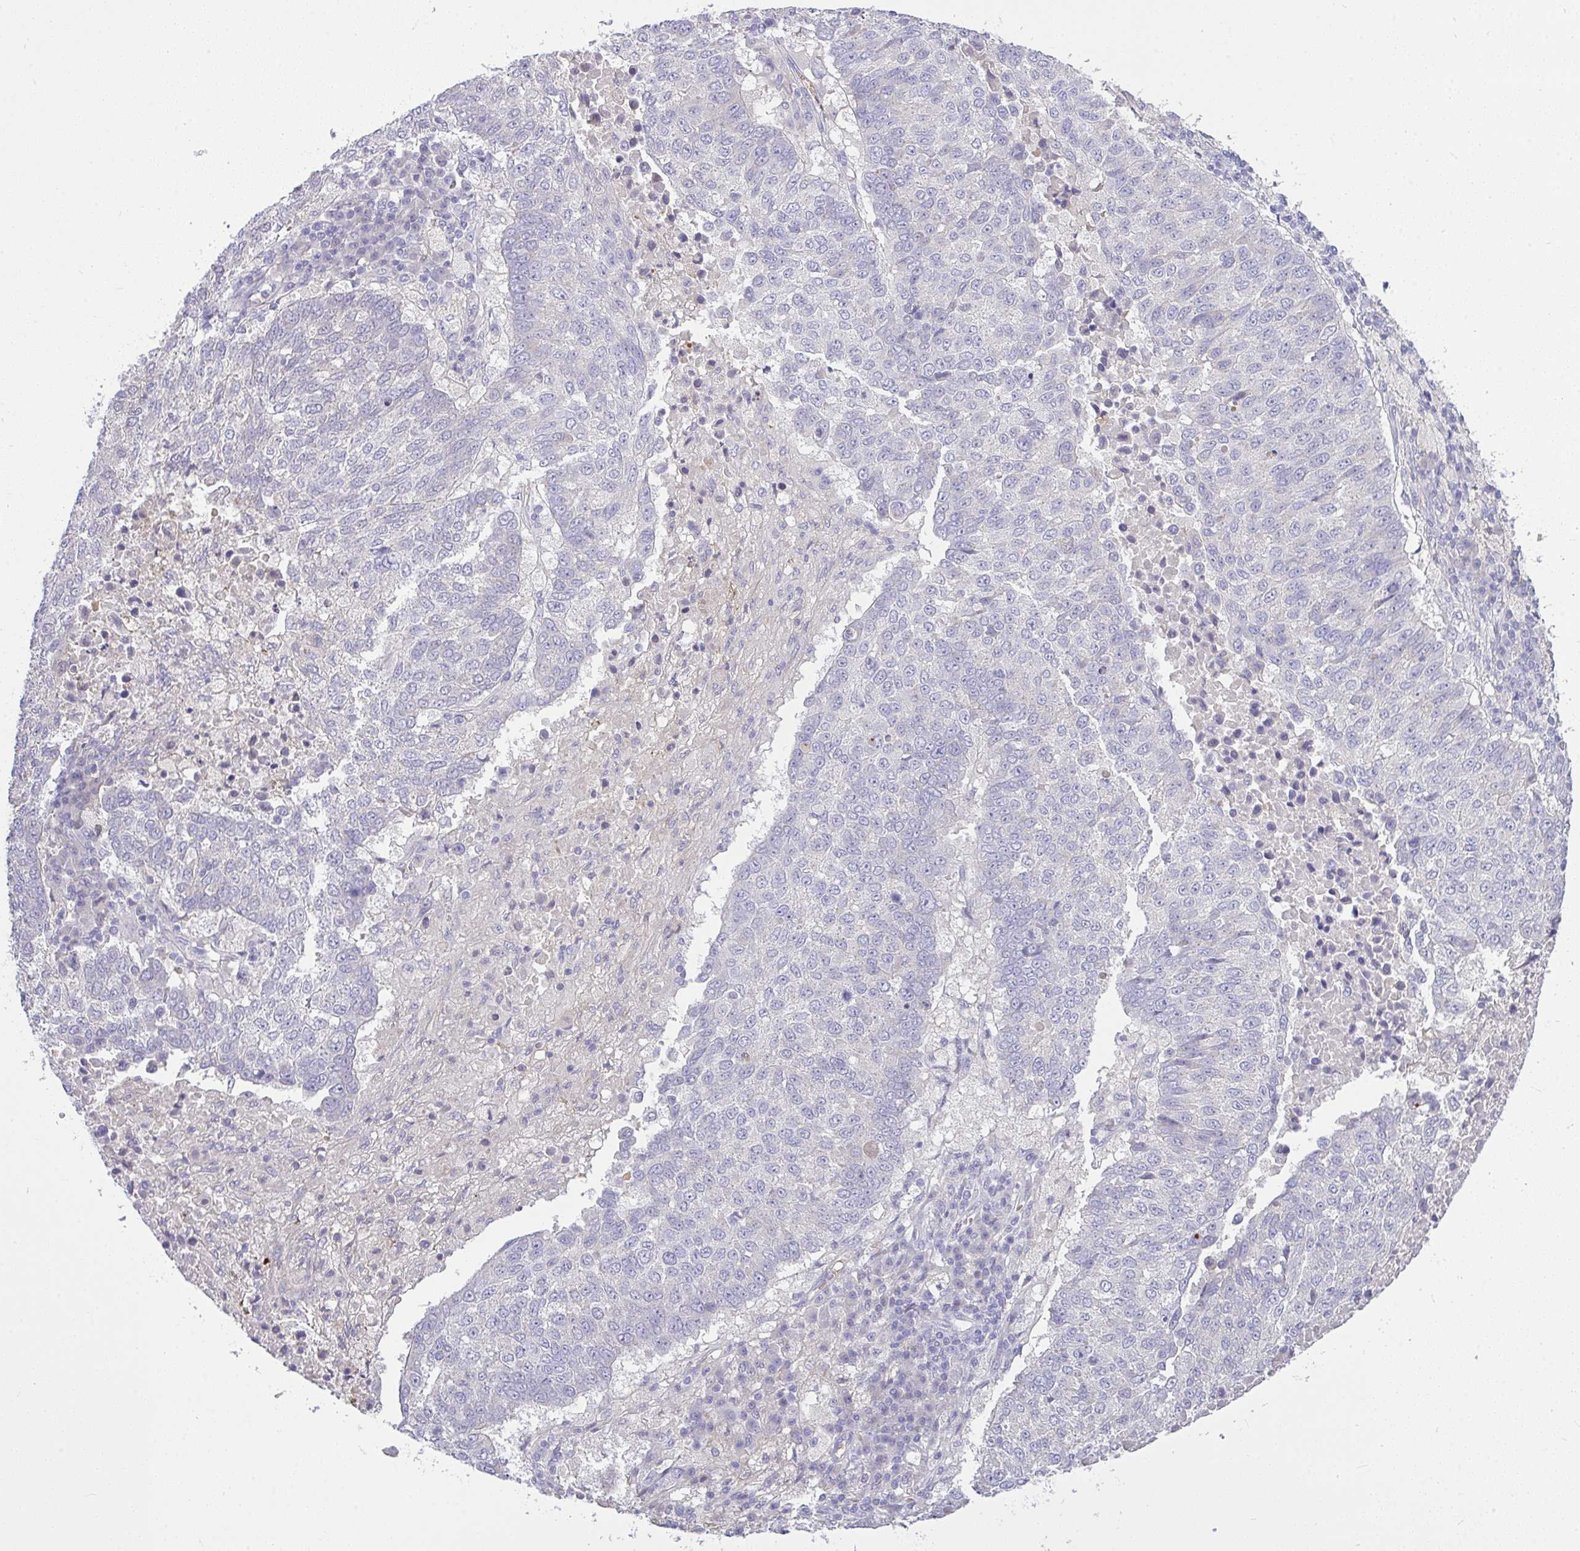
{"staining": {"intensity": "negative", "quantity": "none", "location": "none"}, "tissue": "lung cancer", "cell_type": "Tumor cells", "image_type": "cancer", "snomed": [{"axis": "morphology", "description": "Squamous cell carcinoma, NOS"}, {"axis": "topography", "description": "Lung"}], "caption": "IHC of human squamous cell carcinoma (lung) demonstrates no positivity in tumor cells.", "gene": "MOCS1", "patient": {"sex": "male", "age": 73}}